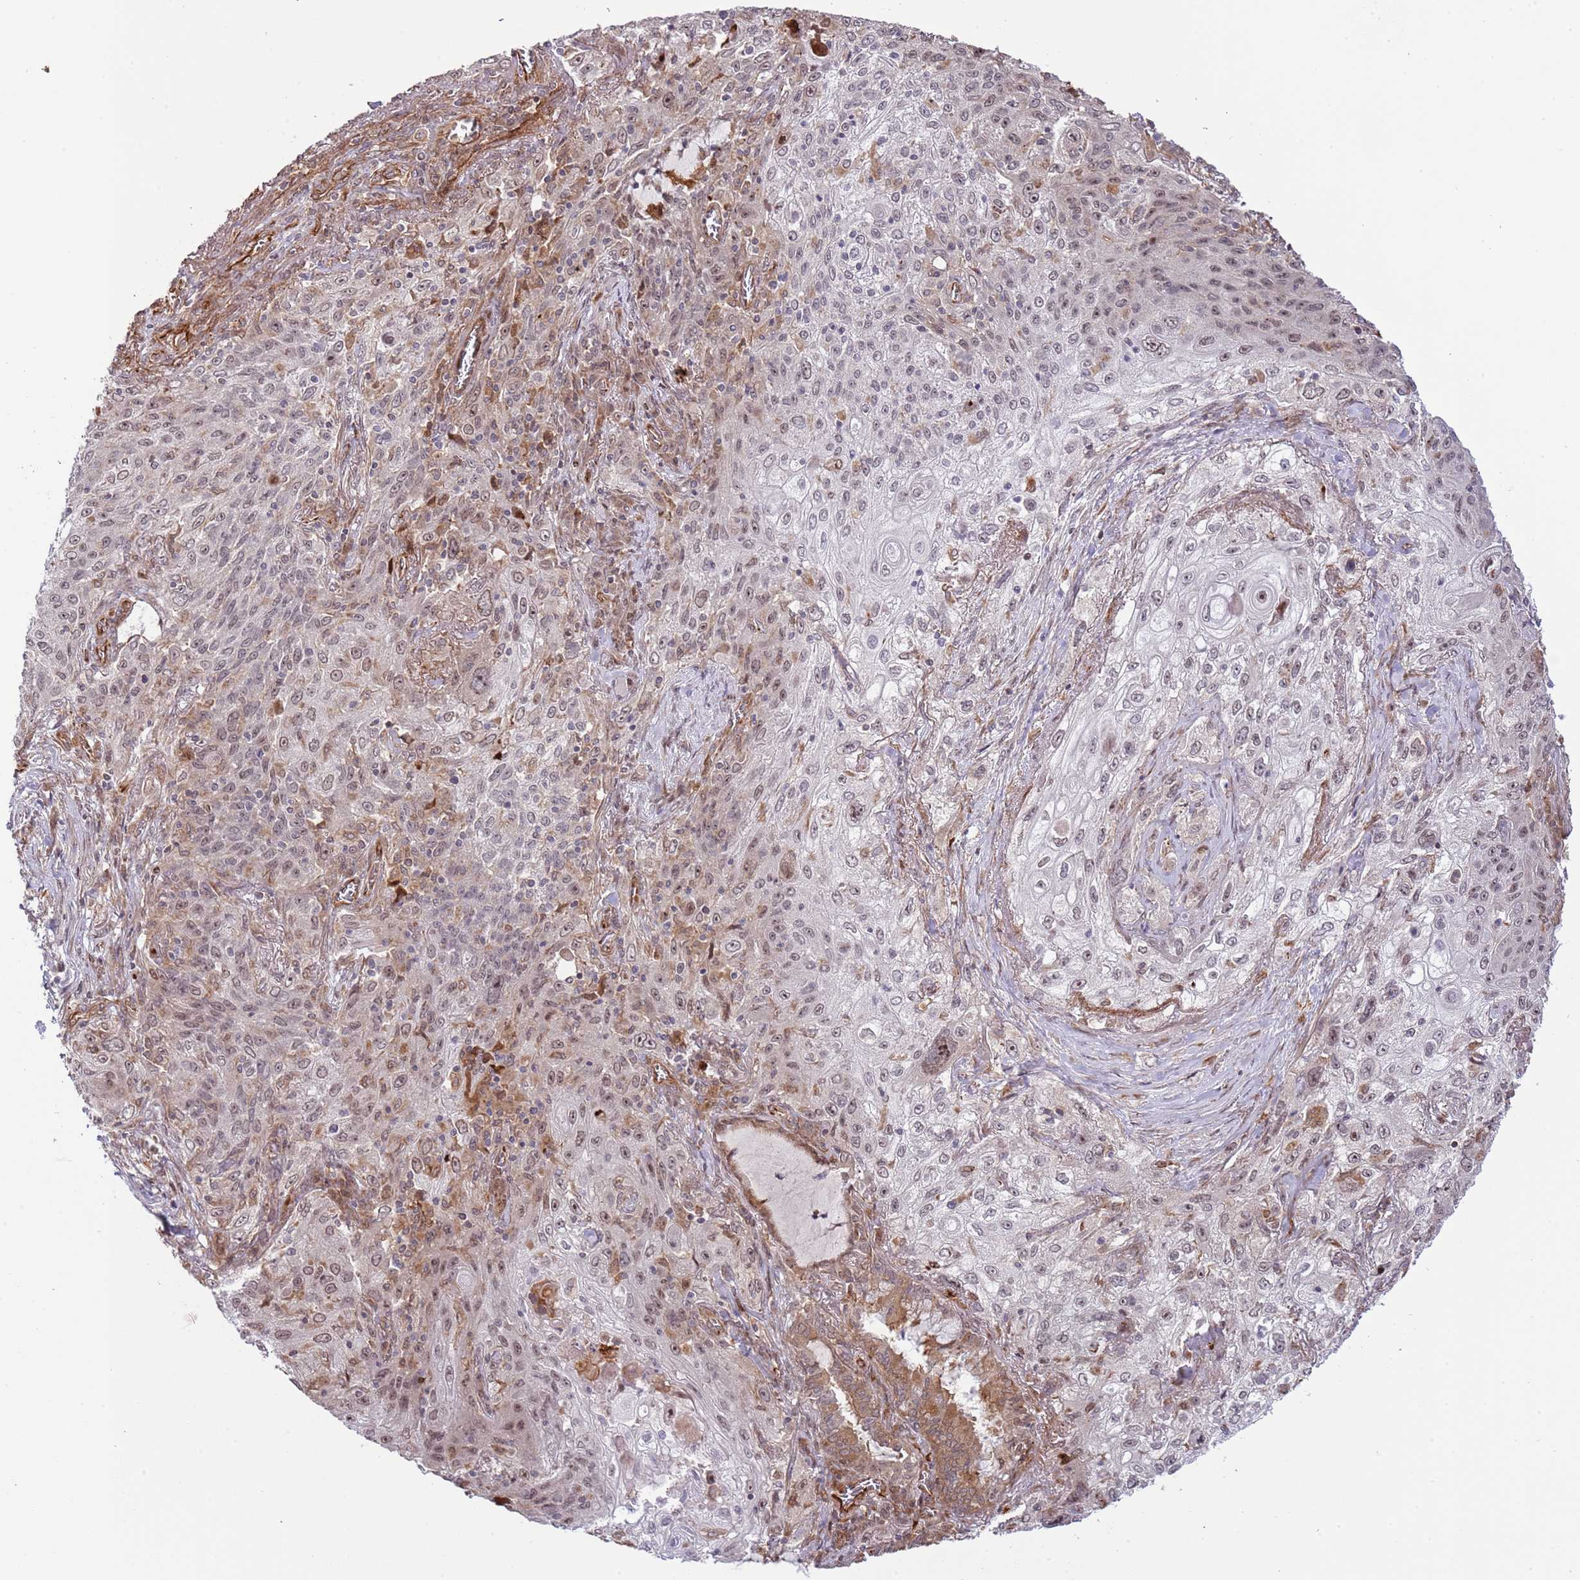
{"staining": {"intensity": "weak", "quantity": "<25%", "location": "cytoplasmic/membranous,nuclear"}, "tissue": "lung cancer", "cell_type": "Tumor cells", "image_type": "cancer", "snomed": [{"axis": "morphology", "description": "Squamous cell carcinoma, NOS"}, {"axis": "topography", "description": "Lung"}], "caption": "An immunohistochemistry (IHC) micrograph of lung squamous cell carcinoma is shown. There is no staining in tumor cells of lung squamous cell carcinoma. (Stains: DAB (3,3'-diaminobenzidine) IHC with hematoxylin counter stain, Microscopy: brightfield microscopy at high magnification).", "gene": "NEK3", "patient": {"sex": "female", "age": 69}}